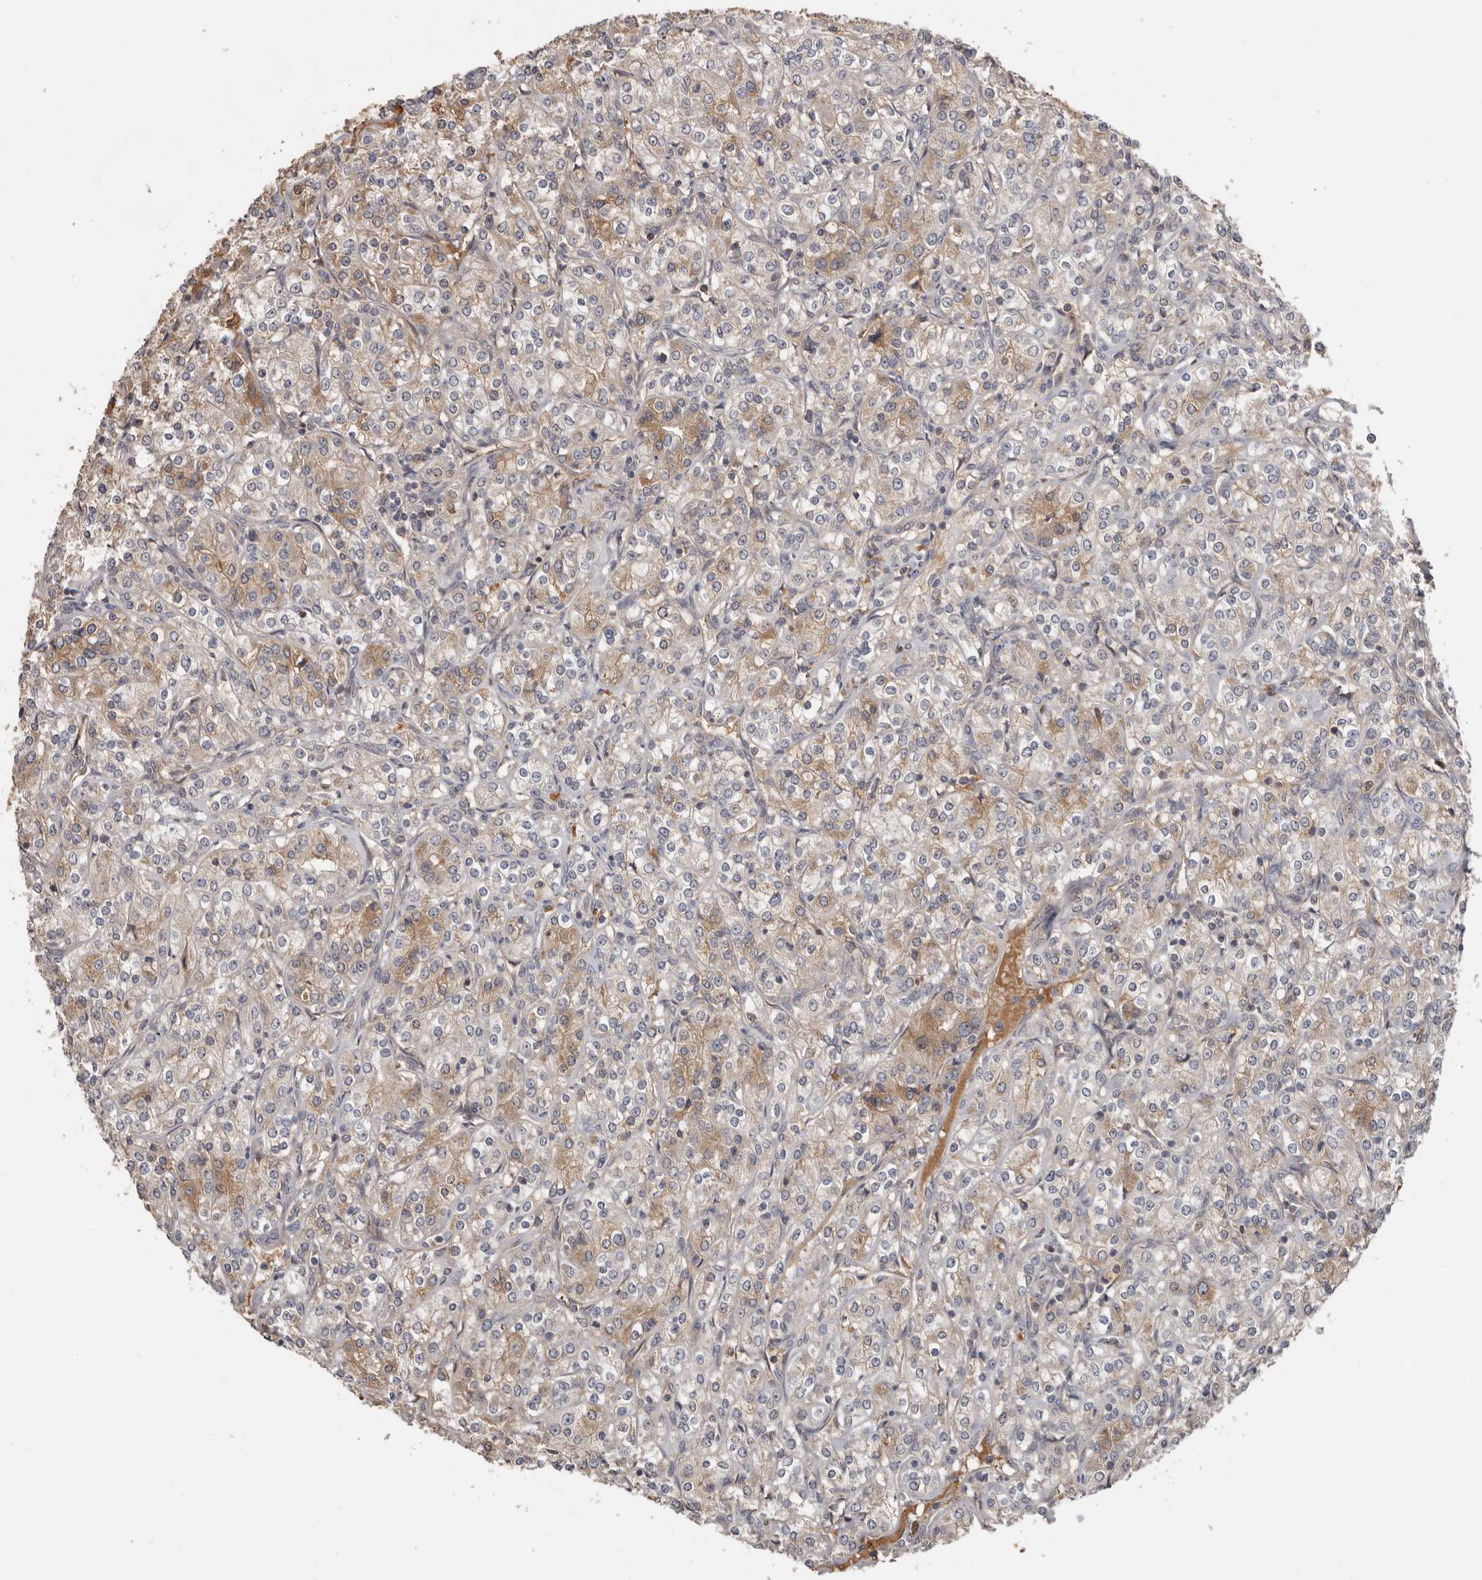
{"staining": {"intensity": "weak", "quantity": "25%-75%", "location": "cytoplasmic/membranous"}, "tissue": "renal cancer", "cell_type": "Tumor cells", "image_type": "cancer", "snomed": [{"axis": "morphology", "description": "Adenocarcinoma, NOS"}, {"axis": "topography", "description": "Kidney"}], "caption": "Protein expression analysis of human renal cancer (adenocarcinoma) reveals weak cytoplasmic/membranous staining in about 25%-75% of tumor cells.", "gene": "NMUR1", "patient": {"sex": "male", "age": 77}}